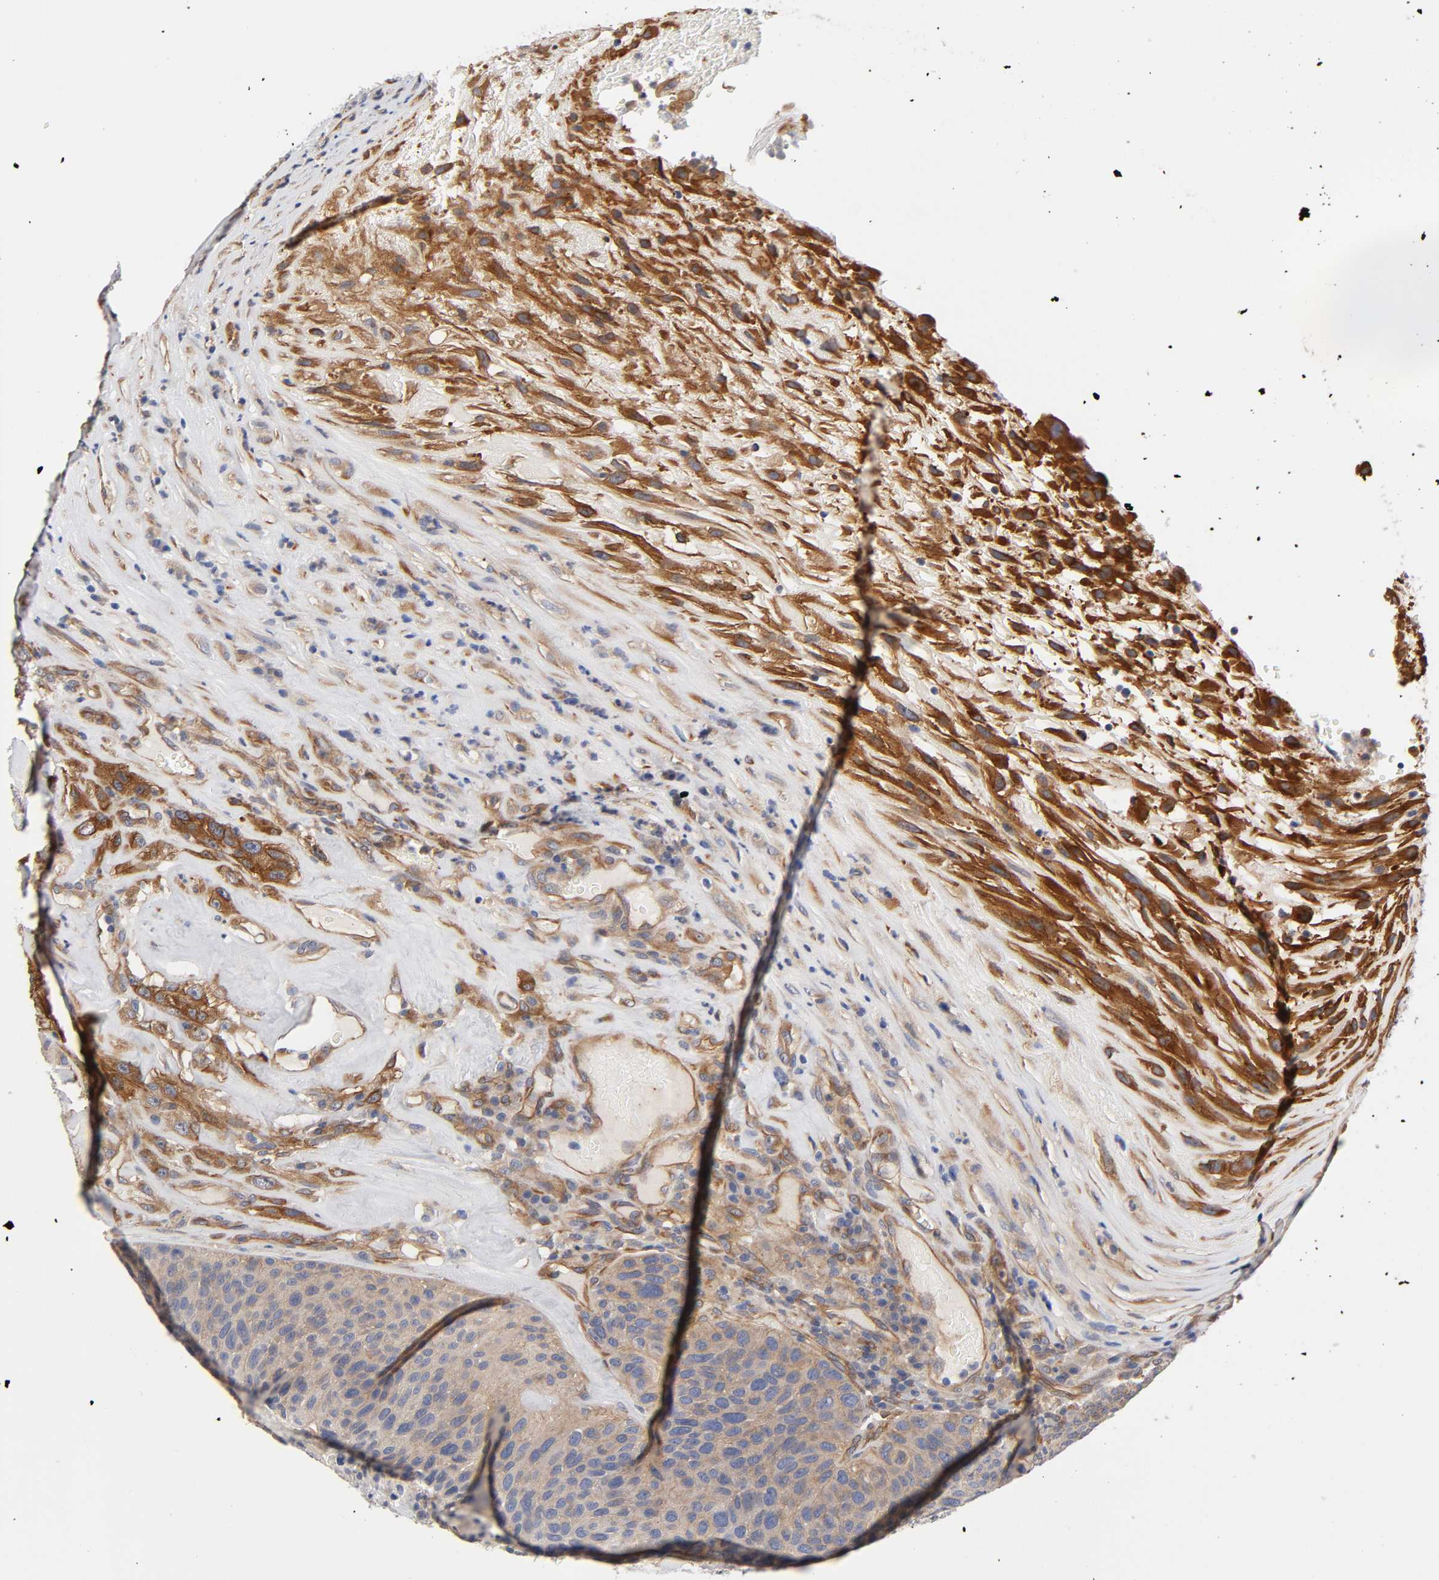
{"staining": {"intensity": "weak", "quantity": "25%-75%", "location": "cytoplasmic/membranous"}, "tissue": "urothelial cancer", "cell_type": "Tumor cells", "image_type": "cancer", "snomed": [{"axis": "morphology", "description": "Urothelial carcinoma, High grade"}, {"axis": "topography", "description": "Urinary bladder"}], "caption": "The micrograph demonstrates a brown stain indicating the presence of a protein in the cytoplasmic/membranous of tumor cells in high-grade urothelial carcinoma. The staining was performed using DAB to visualize the protein expression in brown, while the nuclei were stained in blue with hematoxylin (Magnification: 20x).", "gene": "RAB13", "patient": {"sex": "male", "age": 66}}